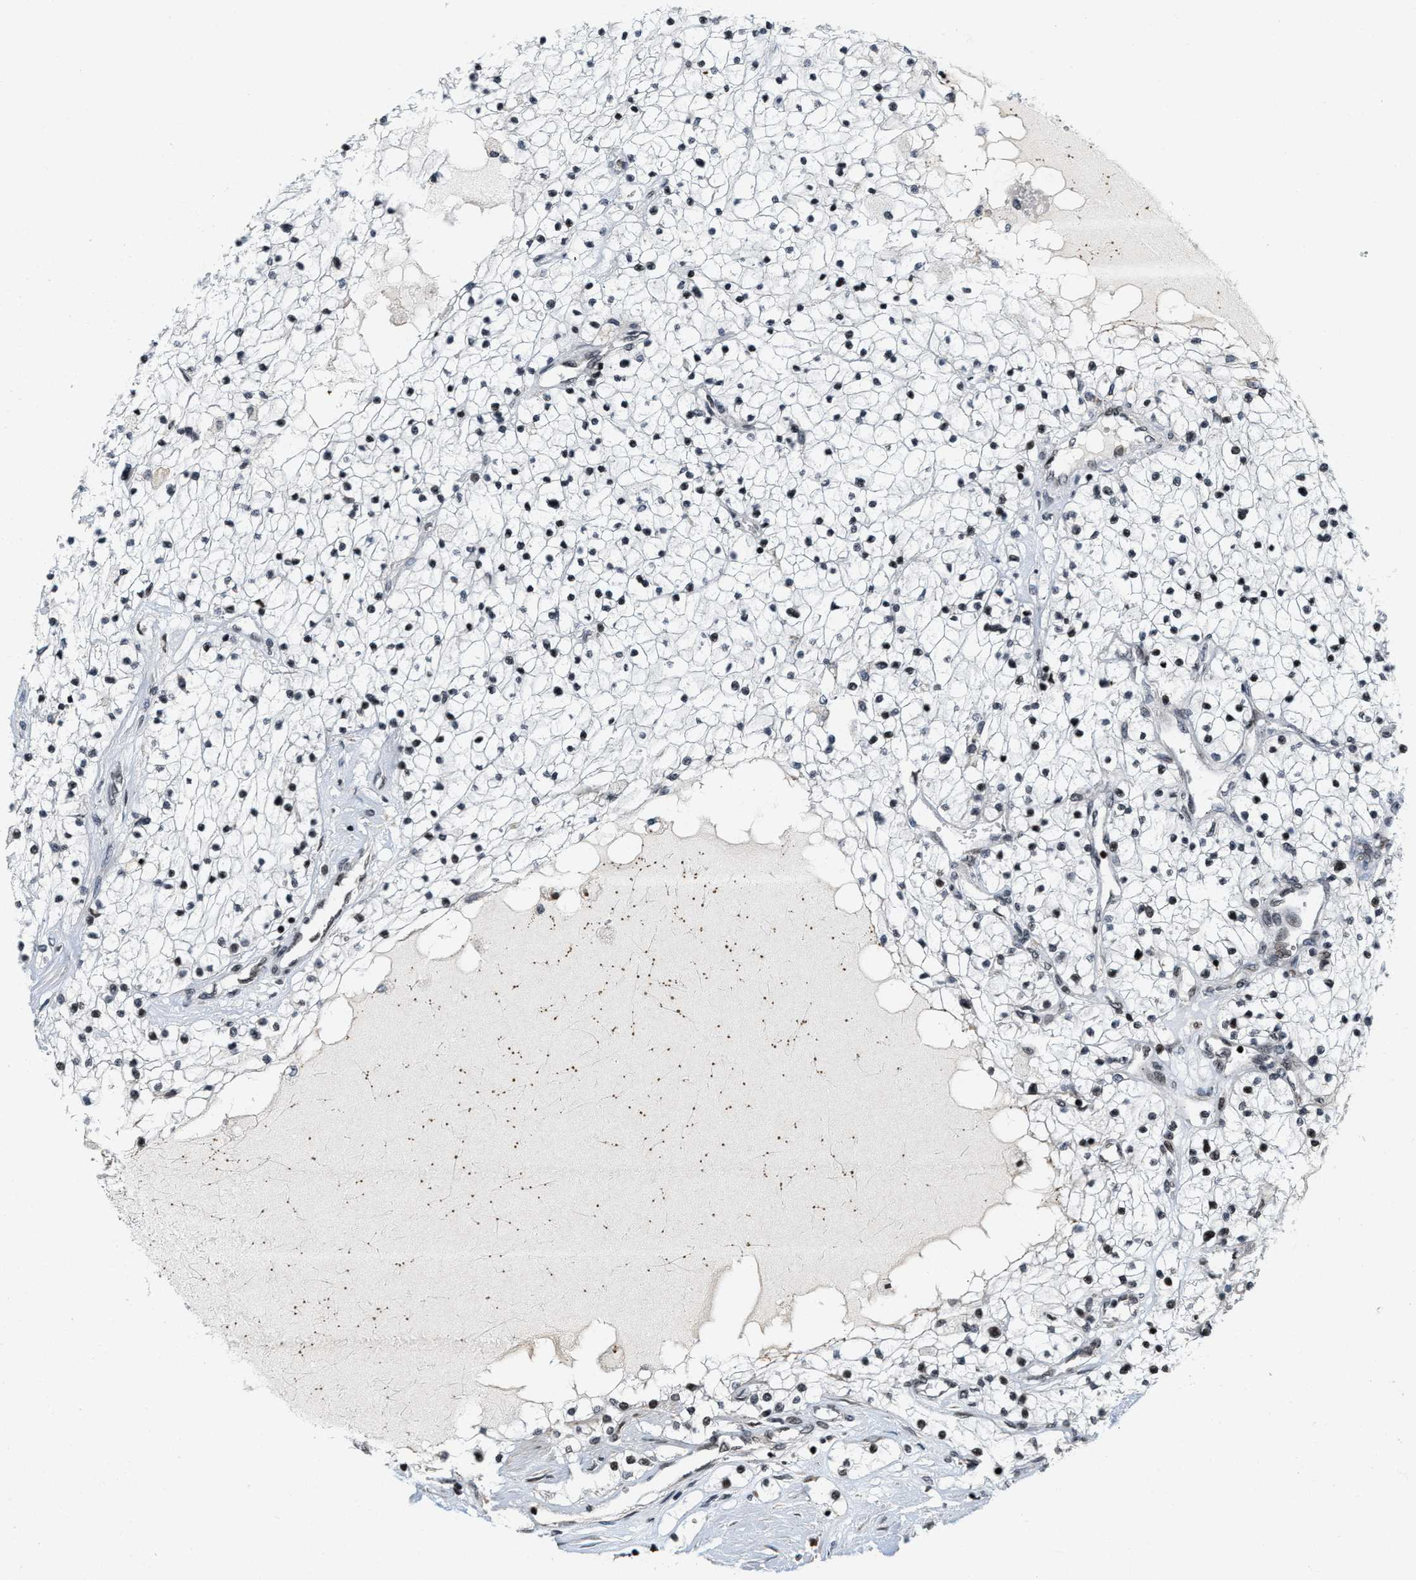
{"staining": {"intensity": "moderate", "quantity": ">75%", "location": "nuclear"}, "tissue": "renal cancer", "cell_type": "Tumor cells", "image_type": "cancer", "snomed": [{"axis": "morphology", "description": "Adenocarcinoma, NOS"}, {"axis": "topography", "description": "Kidney"}], "caption": "Moderate nuclear staining is present in approximately >75% of tumor cells in renal cancer (adenocarcinoma).", "gene": "PDZD2", "patient": {"sex": "male", "age": 68}}